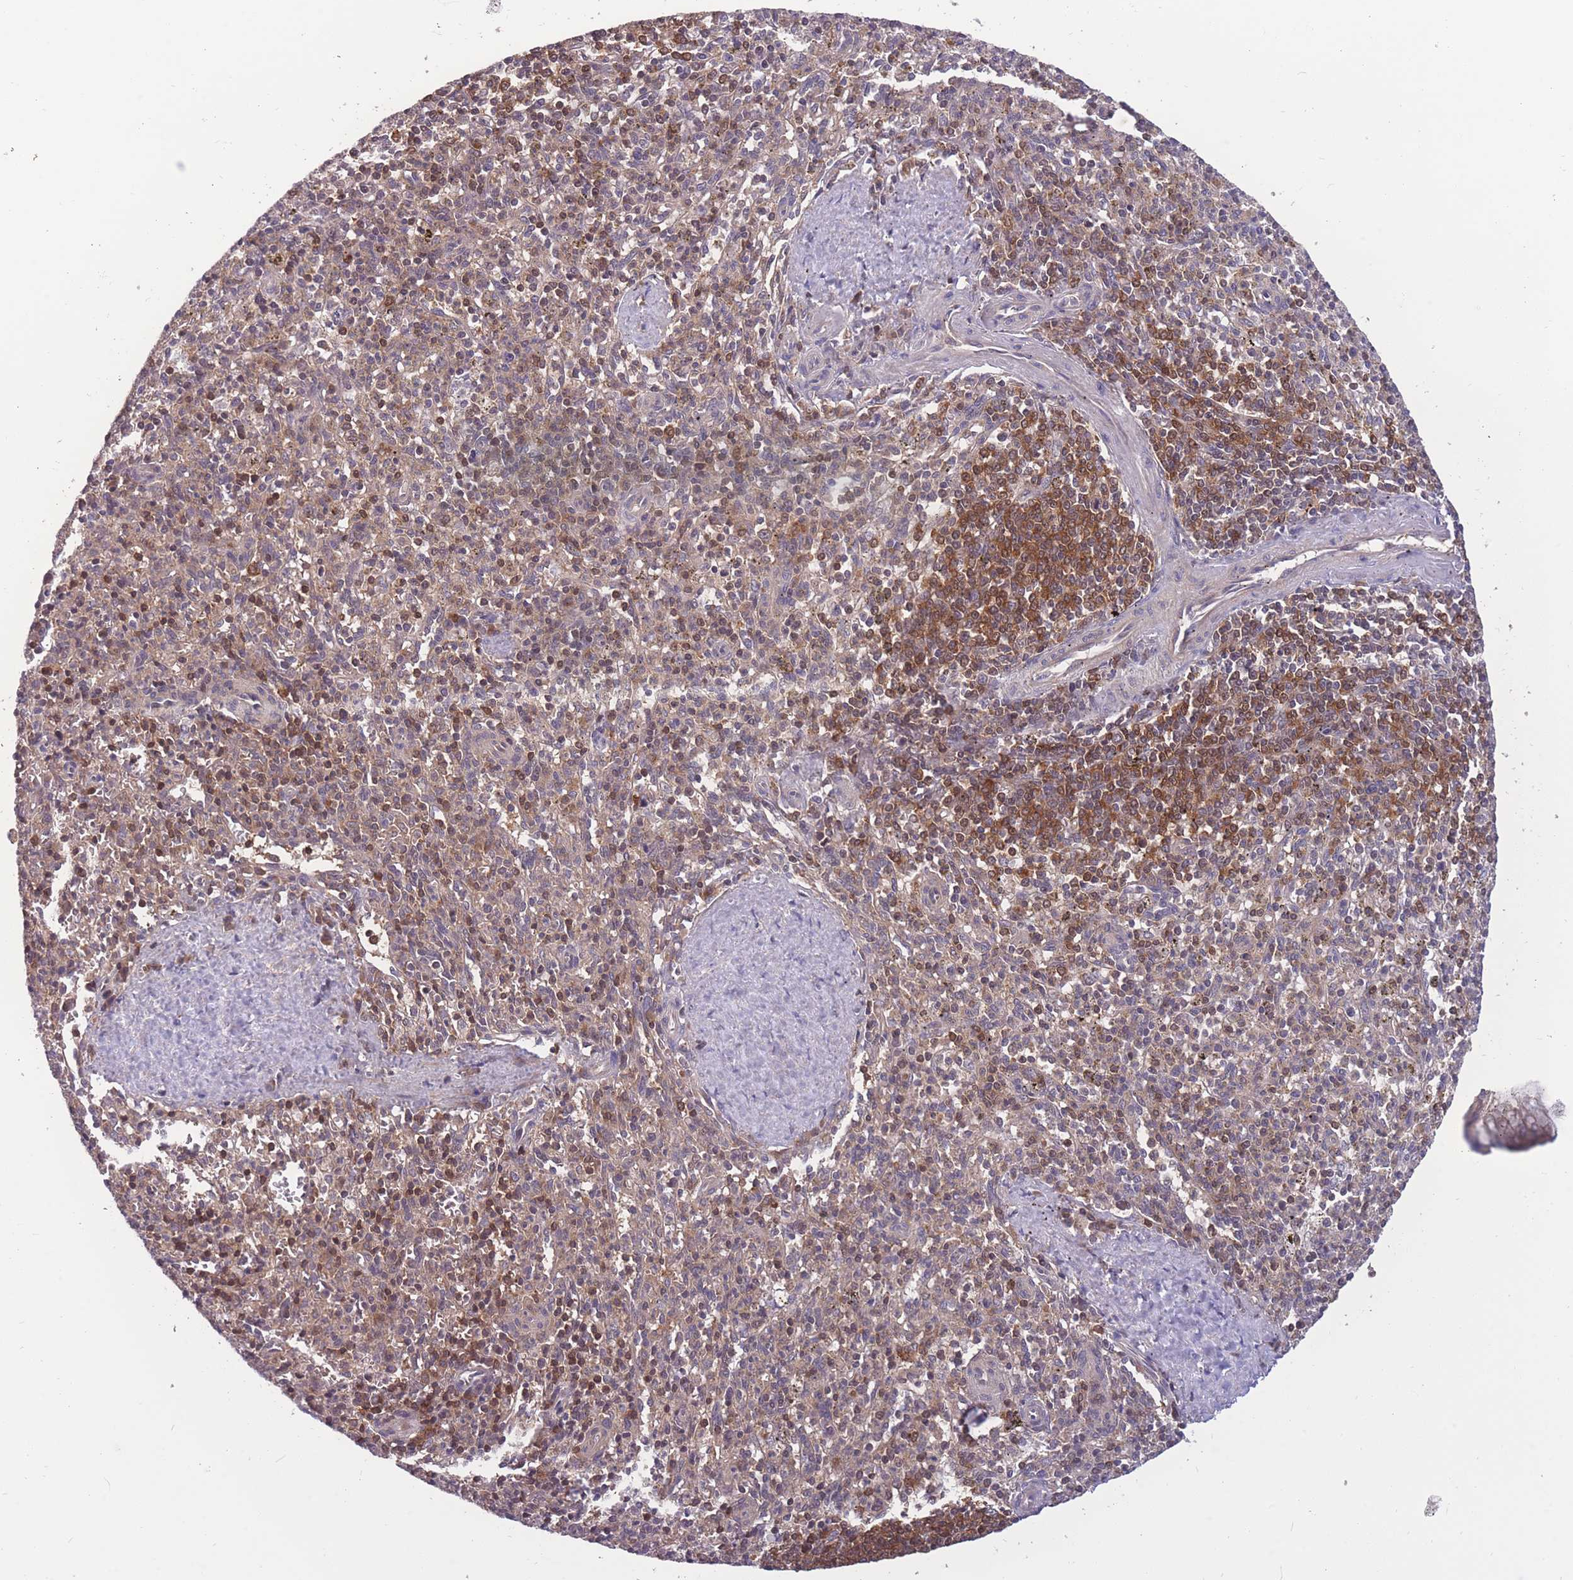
{"staining": {"intensity": "moderate", "quantity": "<25%", "location": "cytoplasmic/membranous"}, "tissue": "spleen", "cell_type": "Cells in red pulp", "image_type": "normal", "snomed": [{"axis": "morphology", "description": "Normal tissue, NOS"}, {"axis": "topography", "description": "Spleen"}], "caption": "Protein analysis of normal spleen displays moderate cytoplasmic/membranous expression in about <25% of cells in red pulp.", "gene": "UBE2NL", "patient": {"sex": "male", "age": 72}}